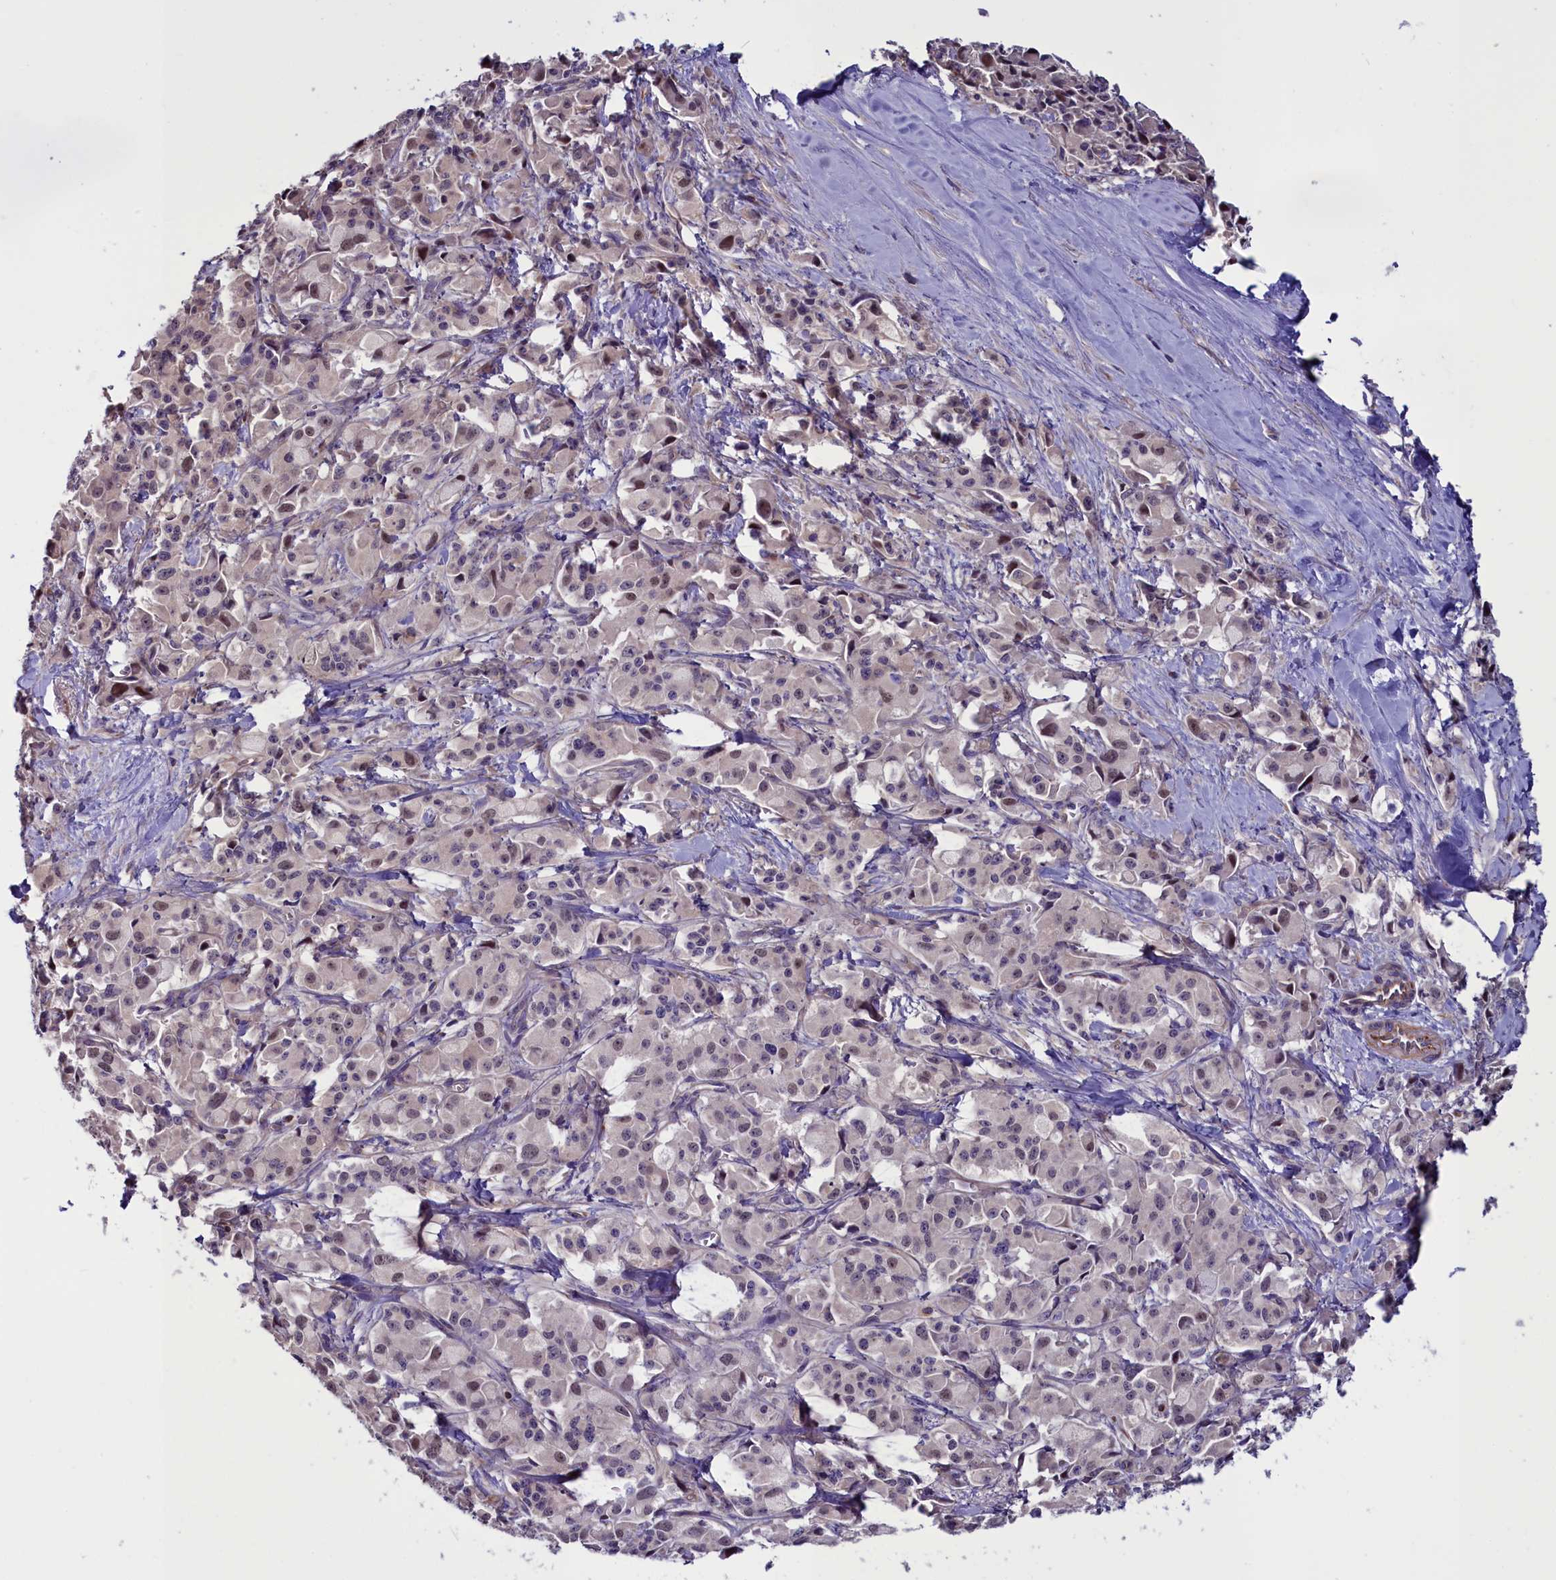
{"staining": {"intensity": "weak", "quantity": "25%-75%", "location": "nuclear"}, "tissue": "pancreatic cancer", "cell_type": "Tumor cells", "image_type": "cancer", "snomed": [{"axis": "morphology", "description": "Adenocarcinoma, NOS"}, {"axis": "topography", "description": "Pancreas"}], "caption": "Protein analysis of pancreatic cancer tissue exhibits weak nuclear positivity in about 25%-75% of tumor cells. (DAB IHC with brightfield microscopy, high magnification).", "gene": "PDILT", "patient": {"sex": "male", "age": 65}}